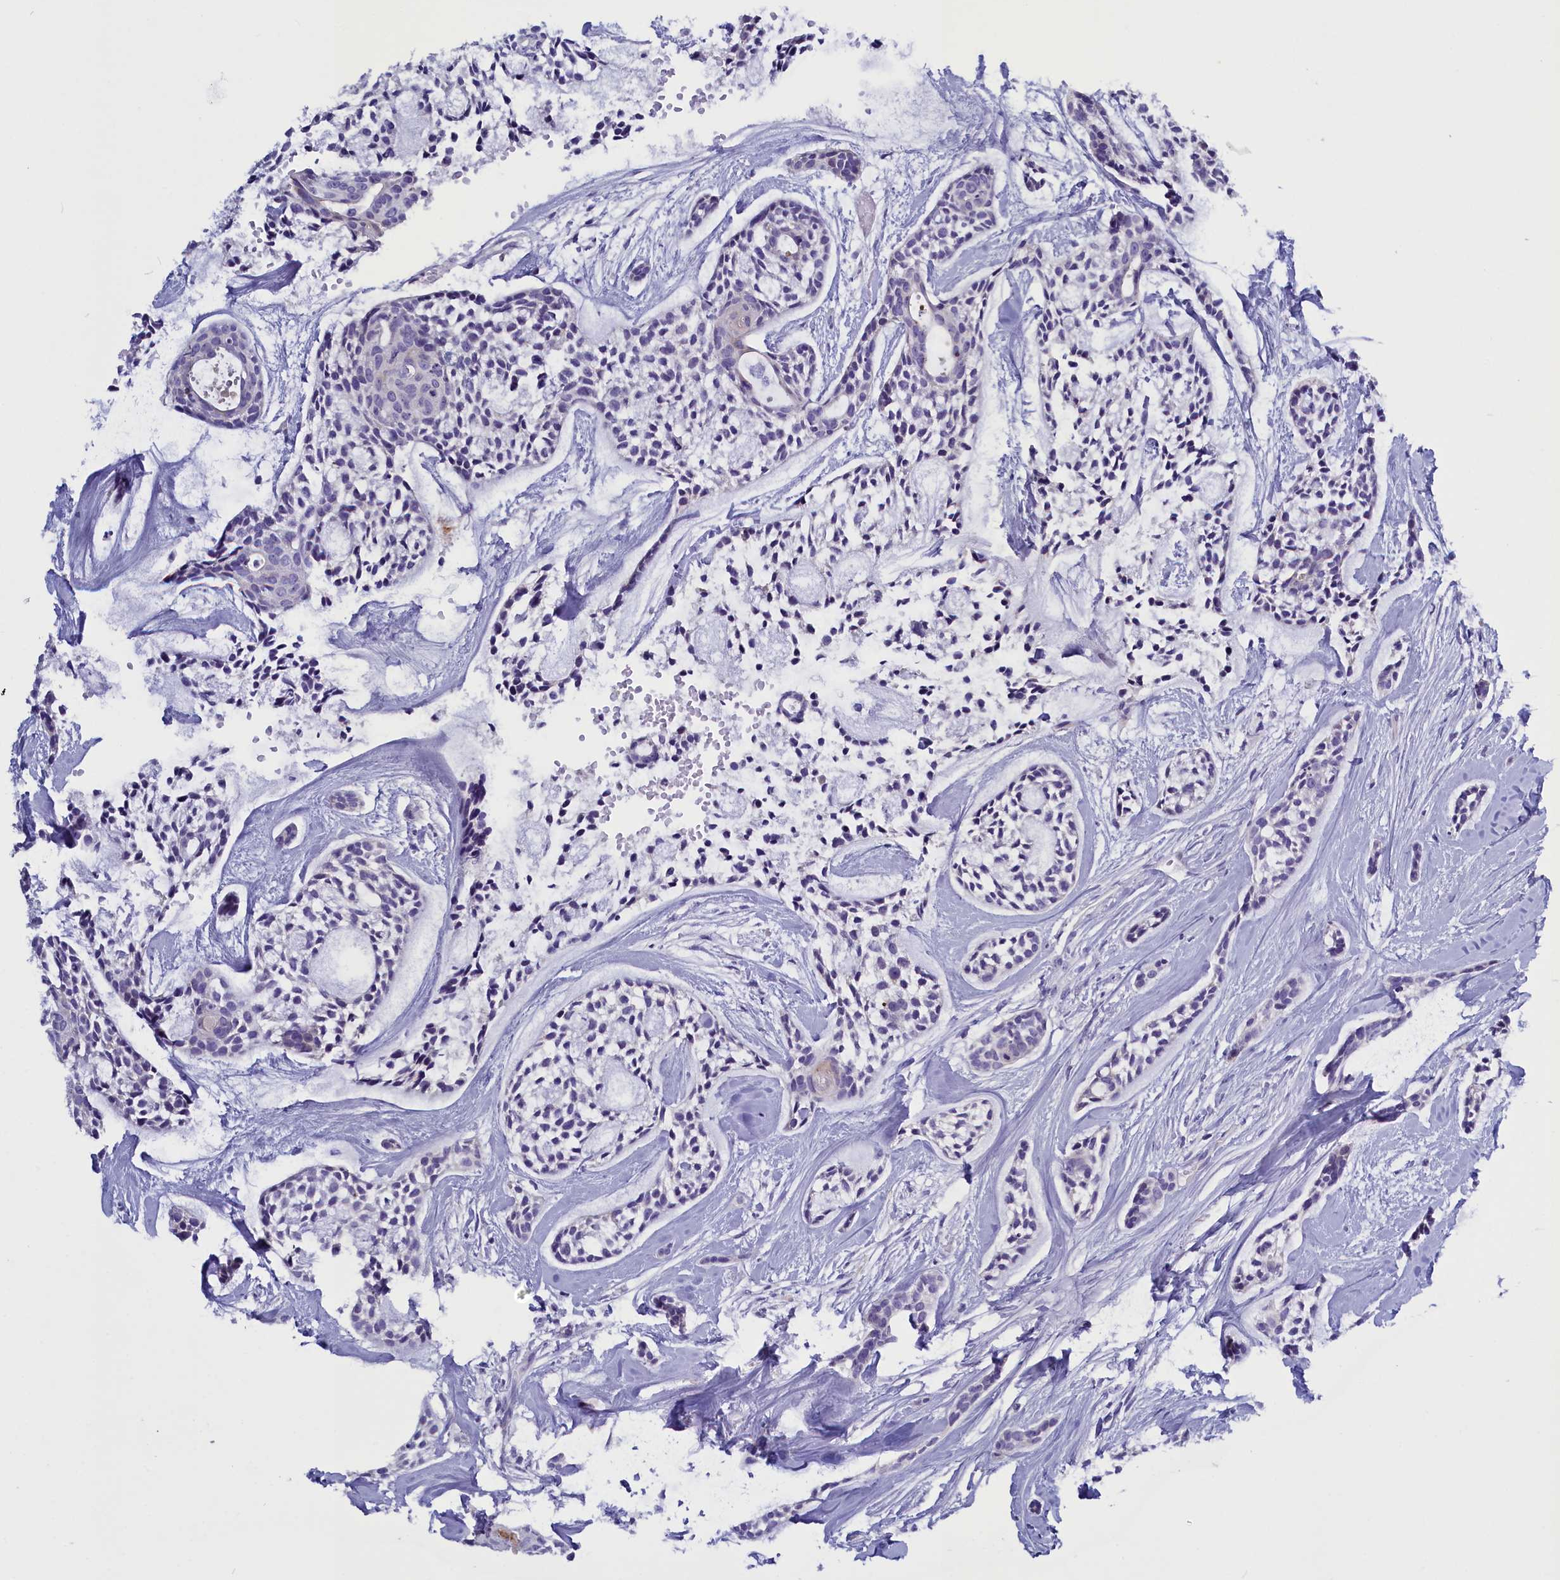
{"staining": {"intensity": "negative", "quantity": "none", "location": "none"}, "tissue": "head and neck cancer", "cell_type": "Tumor cells", "image_type": "cancer", "snomed": [{"axis": "morphology", "description": "Adenocarcinoma, NOS"}, {"axis": "topography", "description": "Subcutis"}, {"axis": "topography", "description": "Head-Neck"}], "caption": "This is an immunohistochemistry image of adenocarcinoma (head and neck). There is no staining in tumor cells.", "gene": "RTTN", "patient": {"sex": "female", "age": 73}}